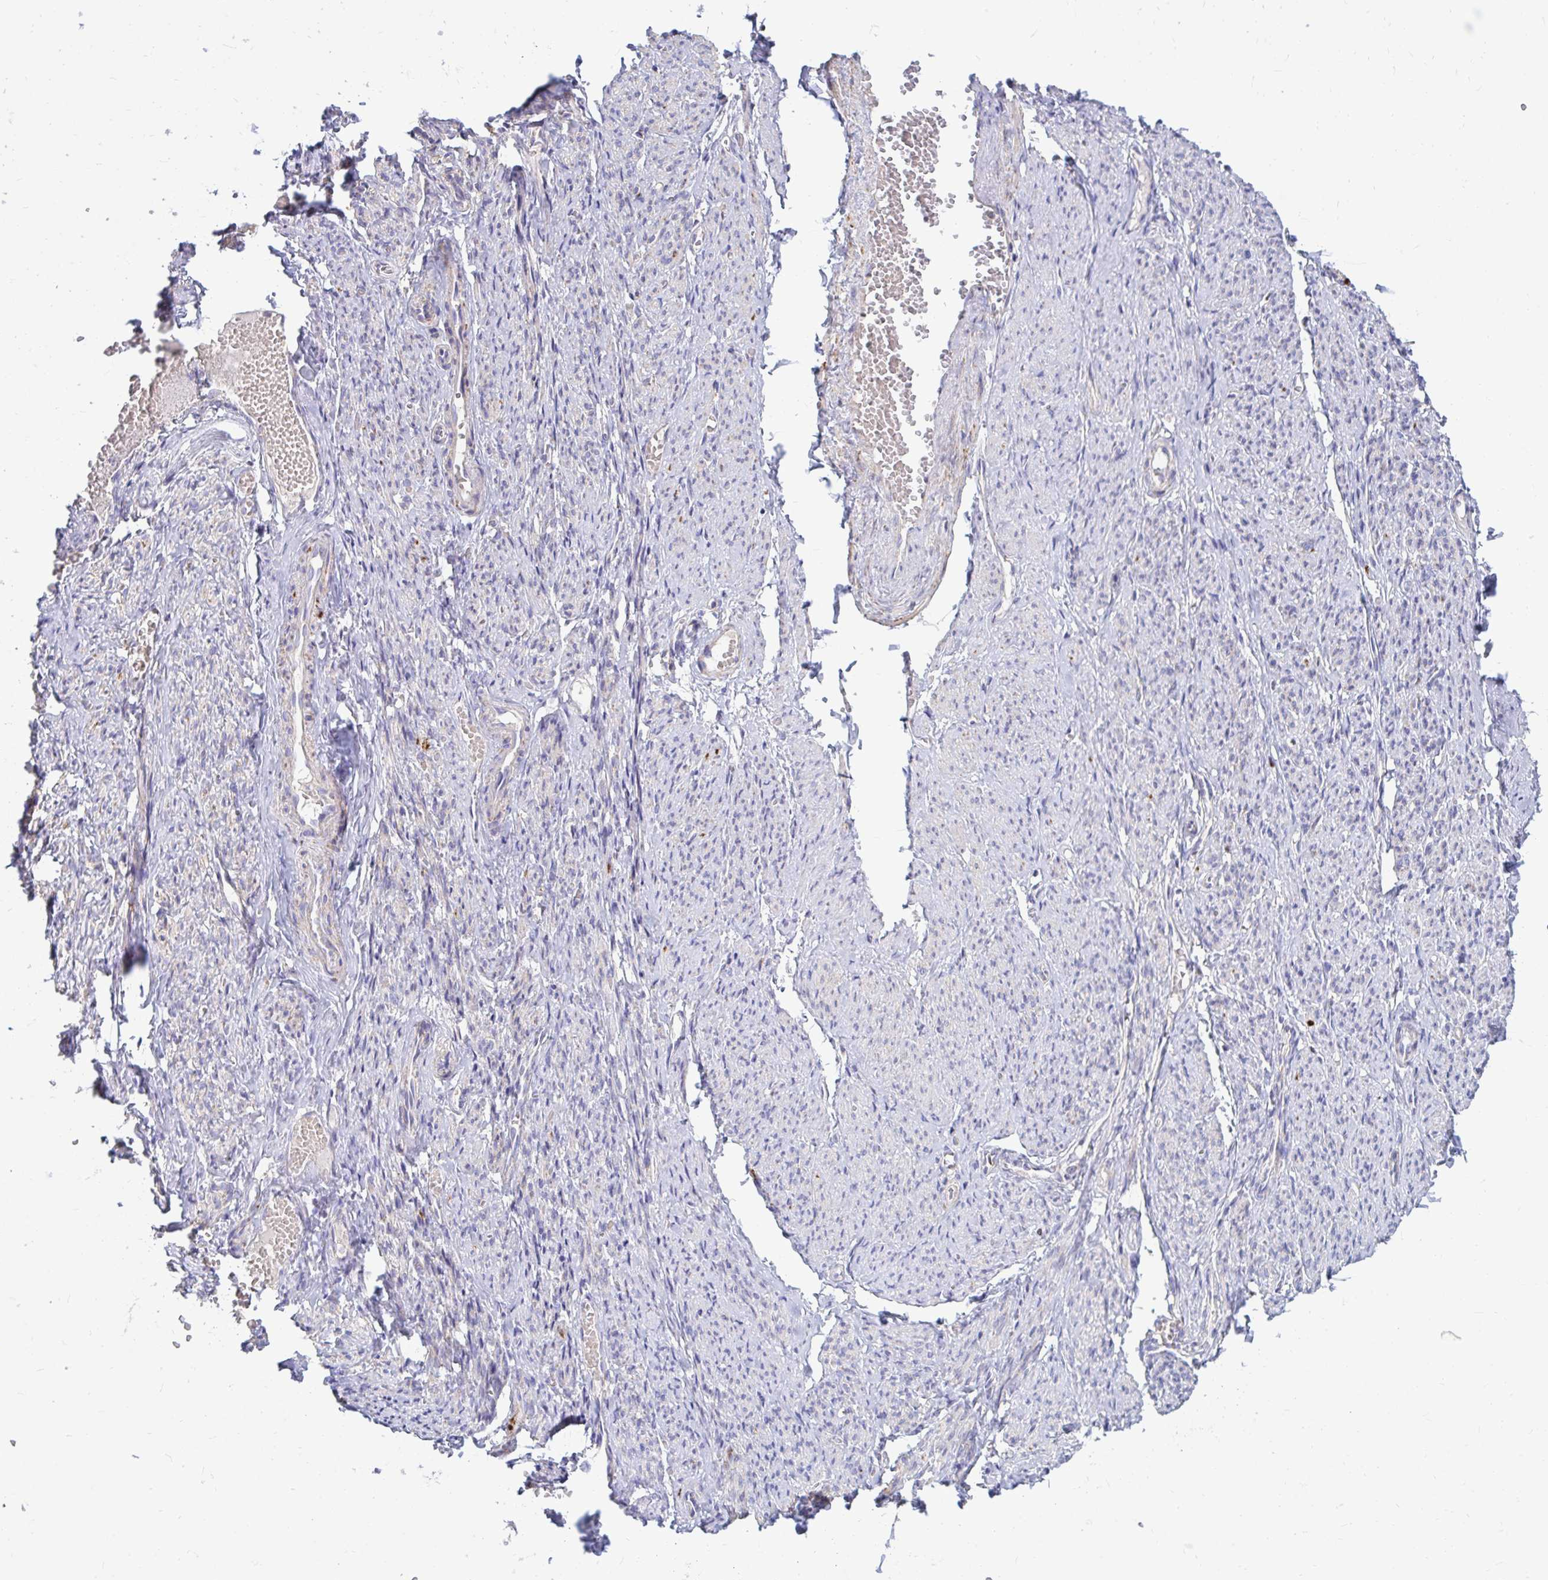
{"staining": {"intensity": "weak", "quantity": "<25%", "location": "cytoplasmic/membranous"}, "tissue": "smooth muscle", "cell_type": "Smooth muscle cells", "image_type": "normal", "snomed": [{"axis": "morphology", "description": "Normal tissue, NOS"}, {"axis": "topography", "description": "Smooth muscle"}], "caption": "Immunohistochemistry histopathology image of unremarkable smooth muscle: smooth muscle stained with DAB (3,3'-diaminobenzidine) demonstrates no significant protein staining in smooth muscle cells.", "gene": "OR10R2", "patient": {"sex": "female", "age": 65}}